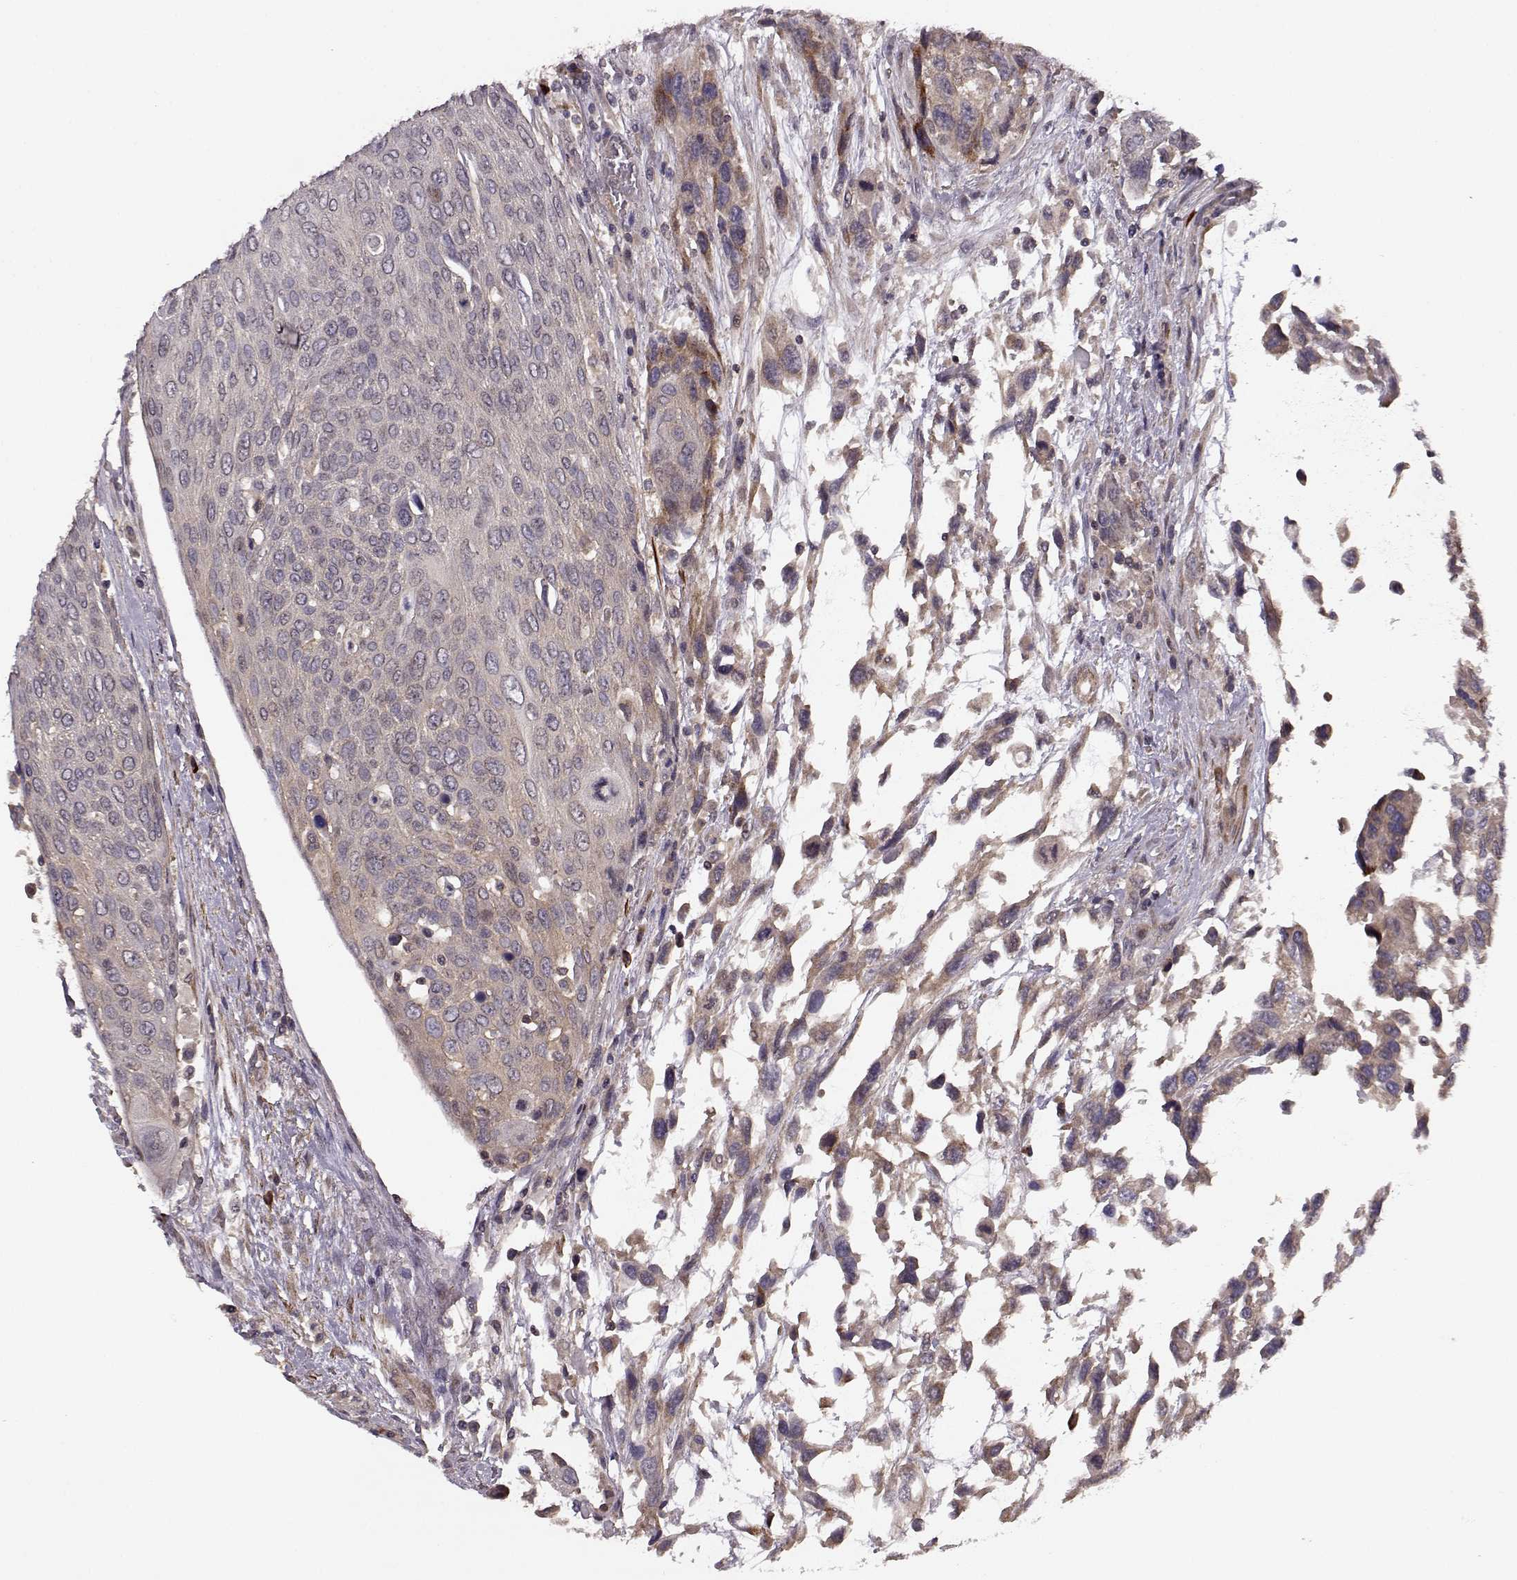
{"staining": {"intensity": "weak", "quantity": "25%-75%", "location": "cytoplasmic/membranous"}, "tissue": "urothelial cancer", "cell_type": "Tumor cells", "image_type": "cancer", "snomed": [{"axis": "morphology", "description": "Urothelial carcinoma, High grade"}, {"axis": "topography", "description": "Urinary bladder"}], "caption": "Human urothelial carcinoma (high-grade) stained for a protein (brown) reveals weak cytoplasmic/membranous positive expression in about 25%-75% of tumor cells.", "gene": "SLAIN2", "patient": {"sex": "female", "age": 70}}